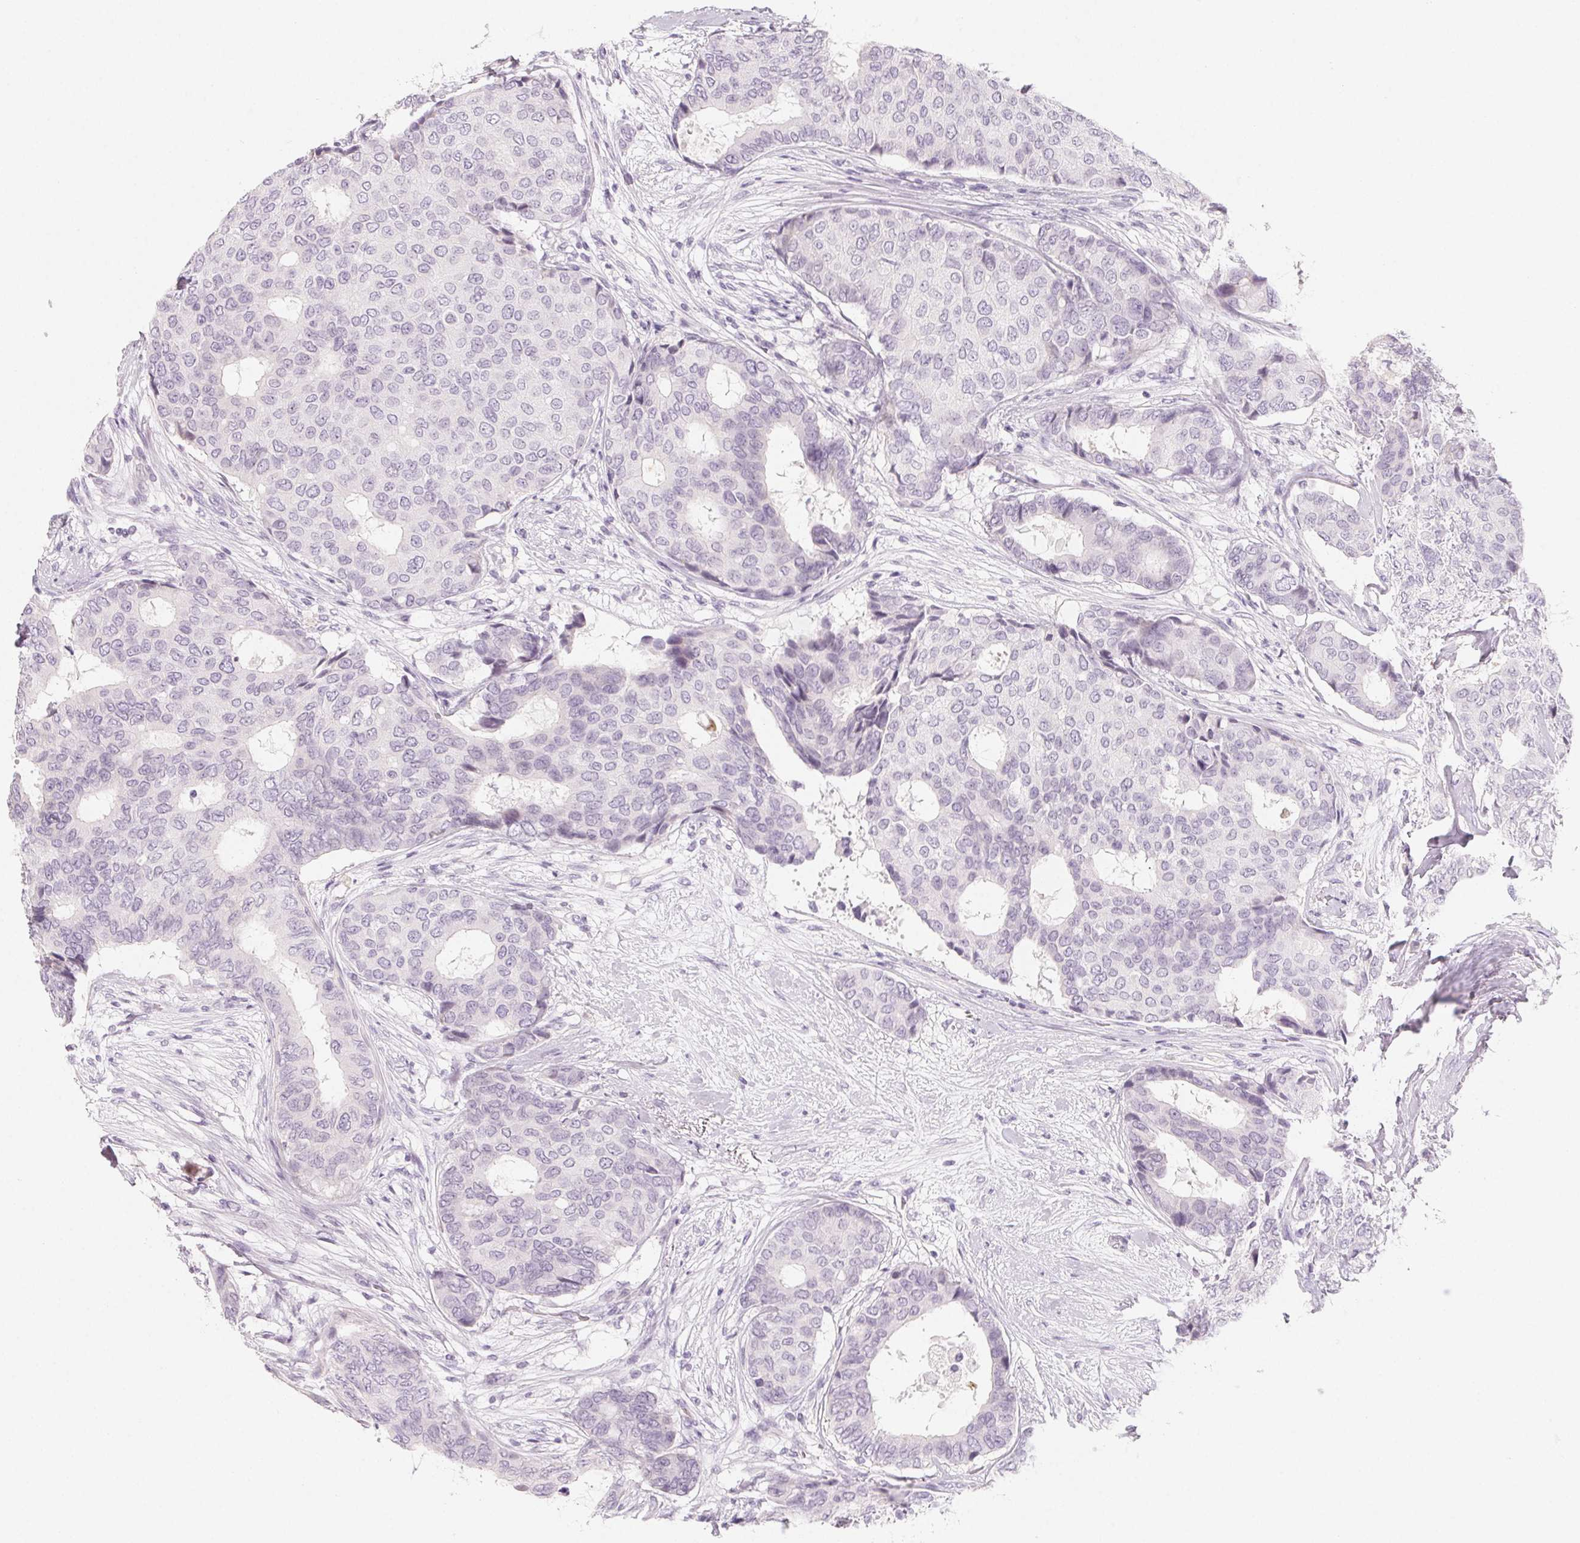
{"staining": {"intensity": "negative", "quantity": "none", "location": "none"}, "tissue": "breast cancer", "cell_type": "Tumor cells", "image_type": "cancer", "snomed": [{"axis": "morphology", "description": "Duct carcinoma"}, {"axis": "topography", "description": "Breast"}], "caption": "DAB (3,3'-diaminobenzidine) immunohistochemical staining of human breast cancer (infiltrating ductal carcinoma) displays no significant positivity in tumor cells.", "gene": "SH3GL2", "patient": {"sex": "female", "age": 75}}